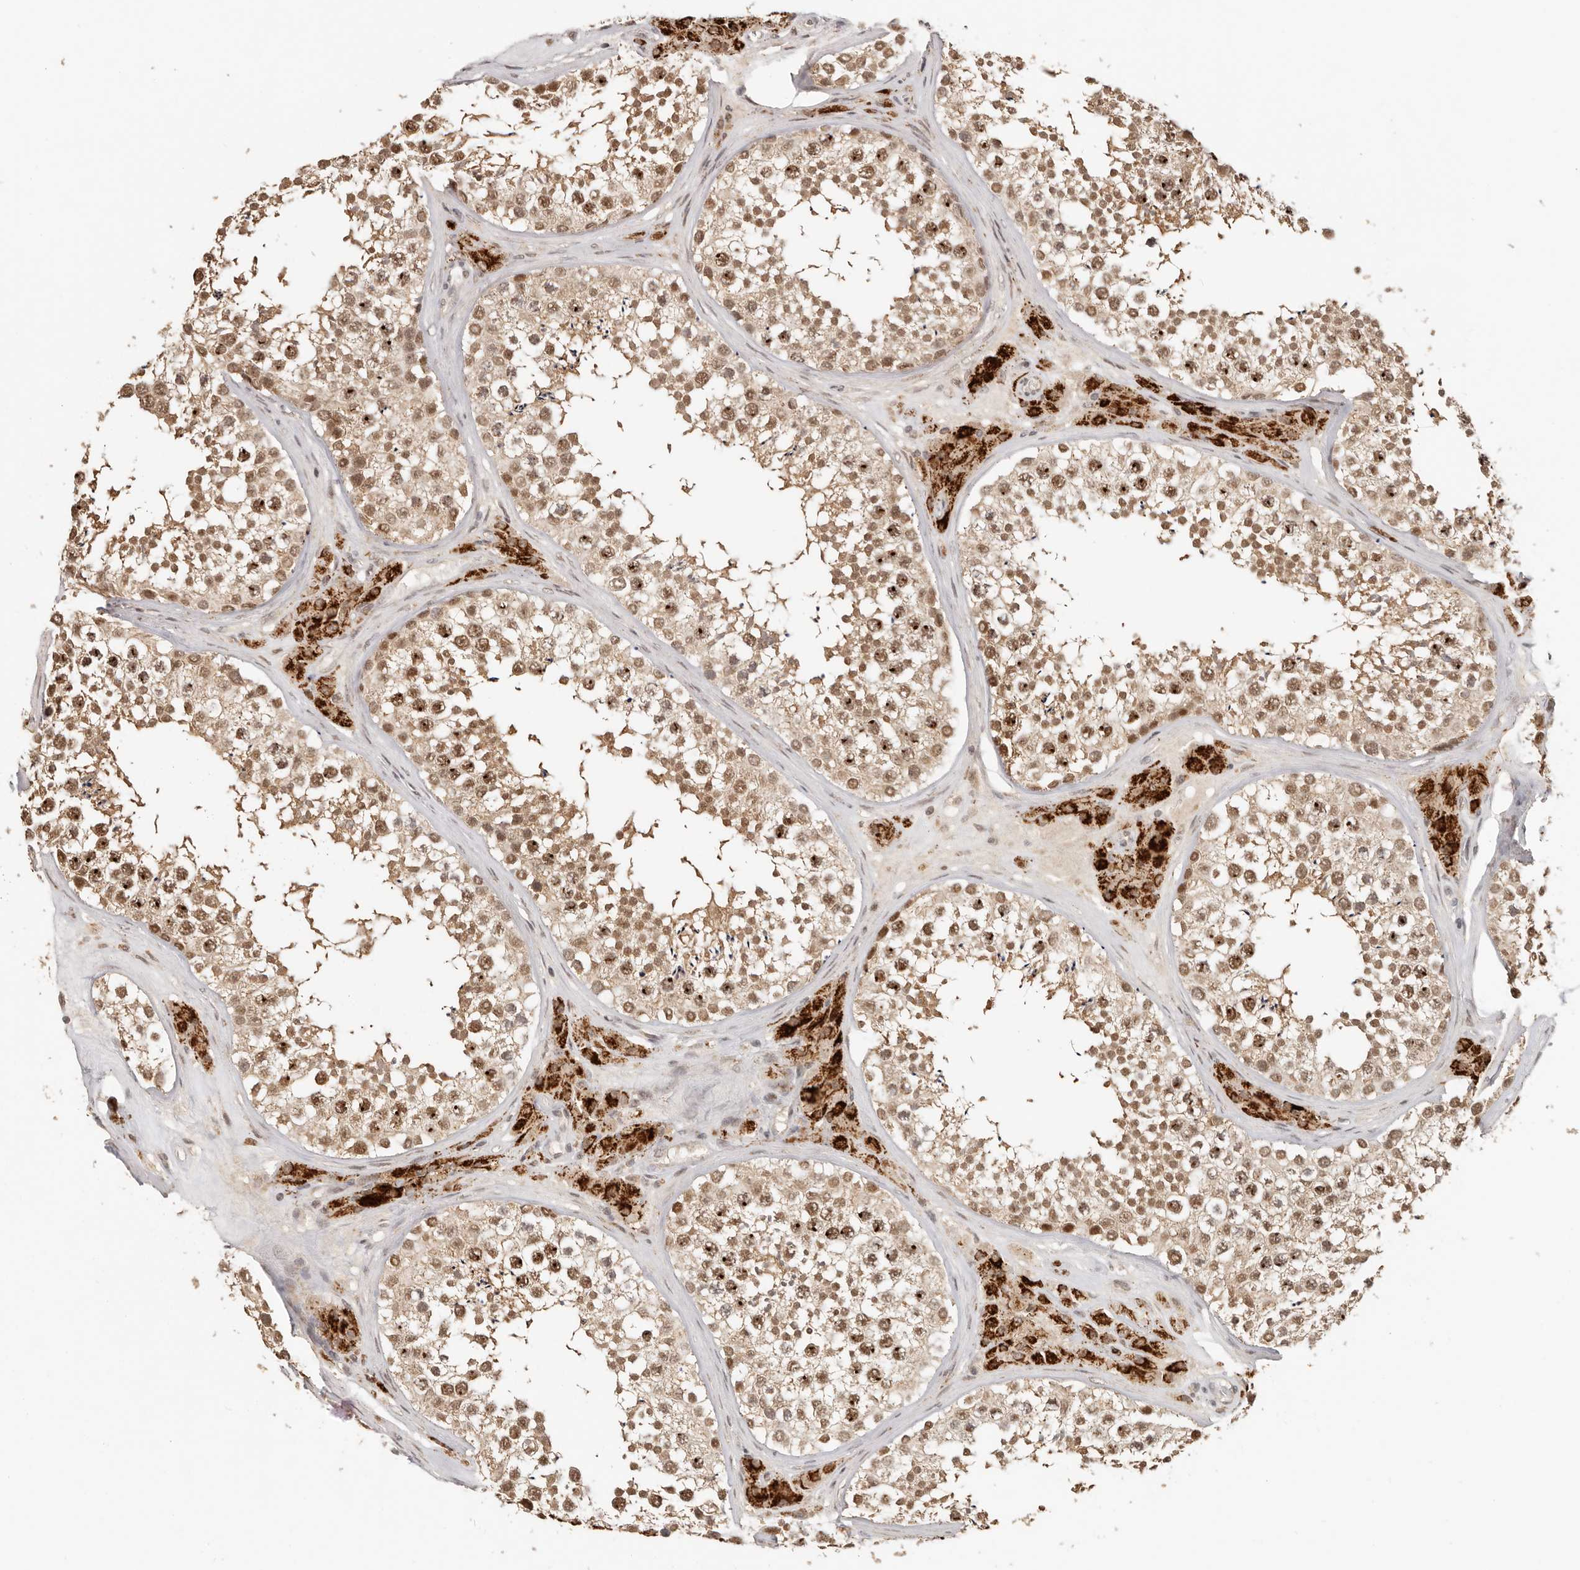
{"staining": {"intensity": "moderate", "quantity": ">75%", "location": "cytoplasmic/membranous,nuclear"}, "tissue": "testis", "cell_type": "Cells in seminiferous ducts", "image_type": "normal", "snomed": [{"axis": "morphology", "description": "Normal tissue, NOS"}, {"axis": "topography", "description": "Testis"}], "caption": "Immunohistochemical staining of unremarkable human testis demonstrates medium levels of moderate cytoplasmic/membranous,nuclear expression in about >75% of cells in seminiferous ducts. The protein is shown in brown color, while the nuclei are stained blue.", "gene": "SEC14L1", "patient": {"sex": "male", "age": 46}}